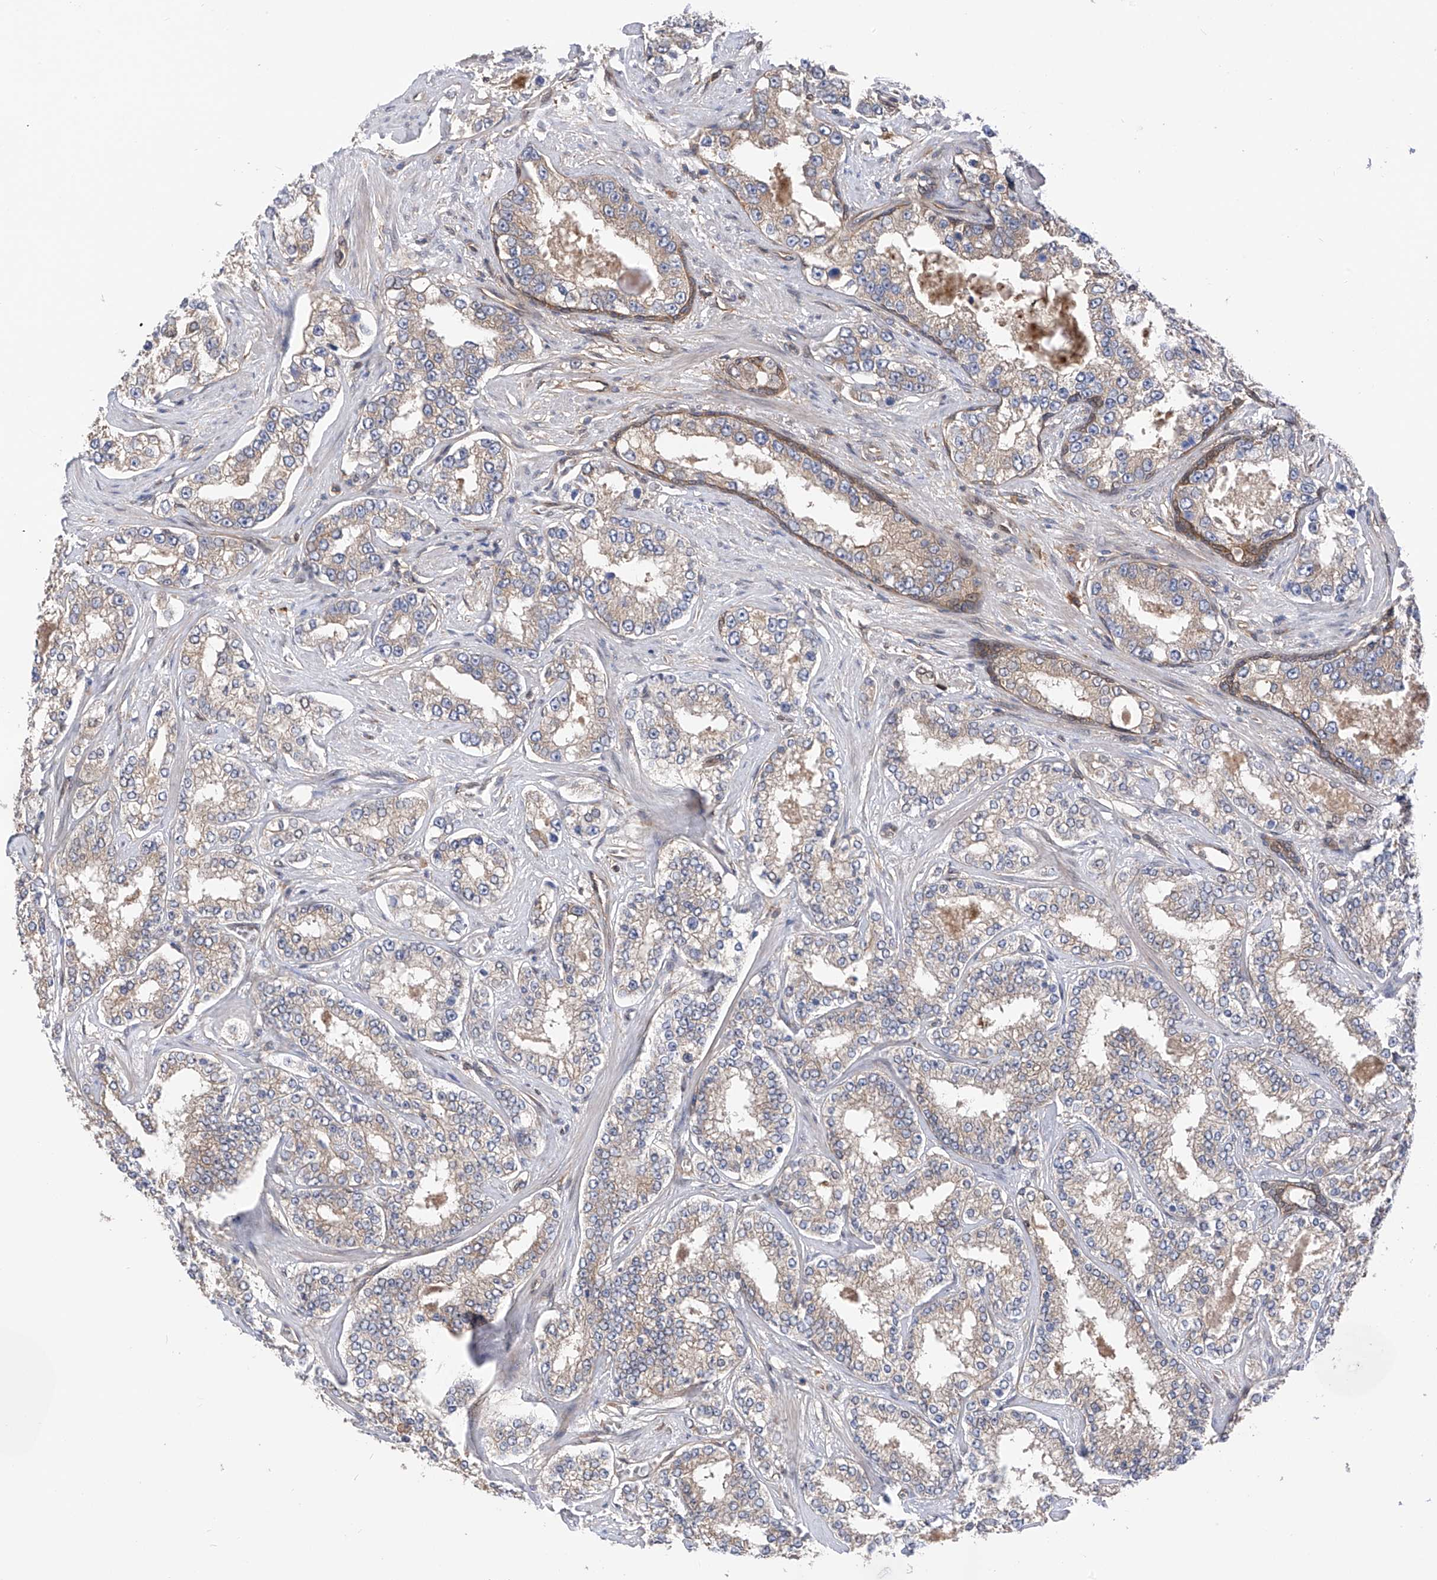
{"staining": {"intensity": "weak", "quantity": "<25%", "location": "cytoplasmic/membranous"}, "tissue": "prostate cancer", "cell_type": "Tumor cells", "image_type": "cancer", "snomed": [{"axis": "morphology", "description": "Normal tissue, NOS"}, {"axis": "morphology", "description": "Adenocarcinoma, High grade"}, {"axis": "topography", "description": "Prostate"}], "caption": "Protein analysis of prostate cancer exhibits no significant expression in tumor cells.", "gene": "CHPF", "patient": {"sex": "male", "age": 83}}